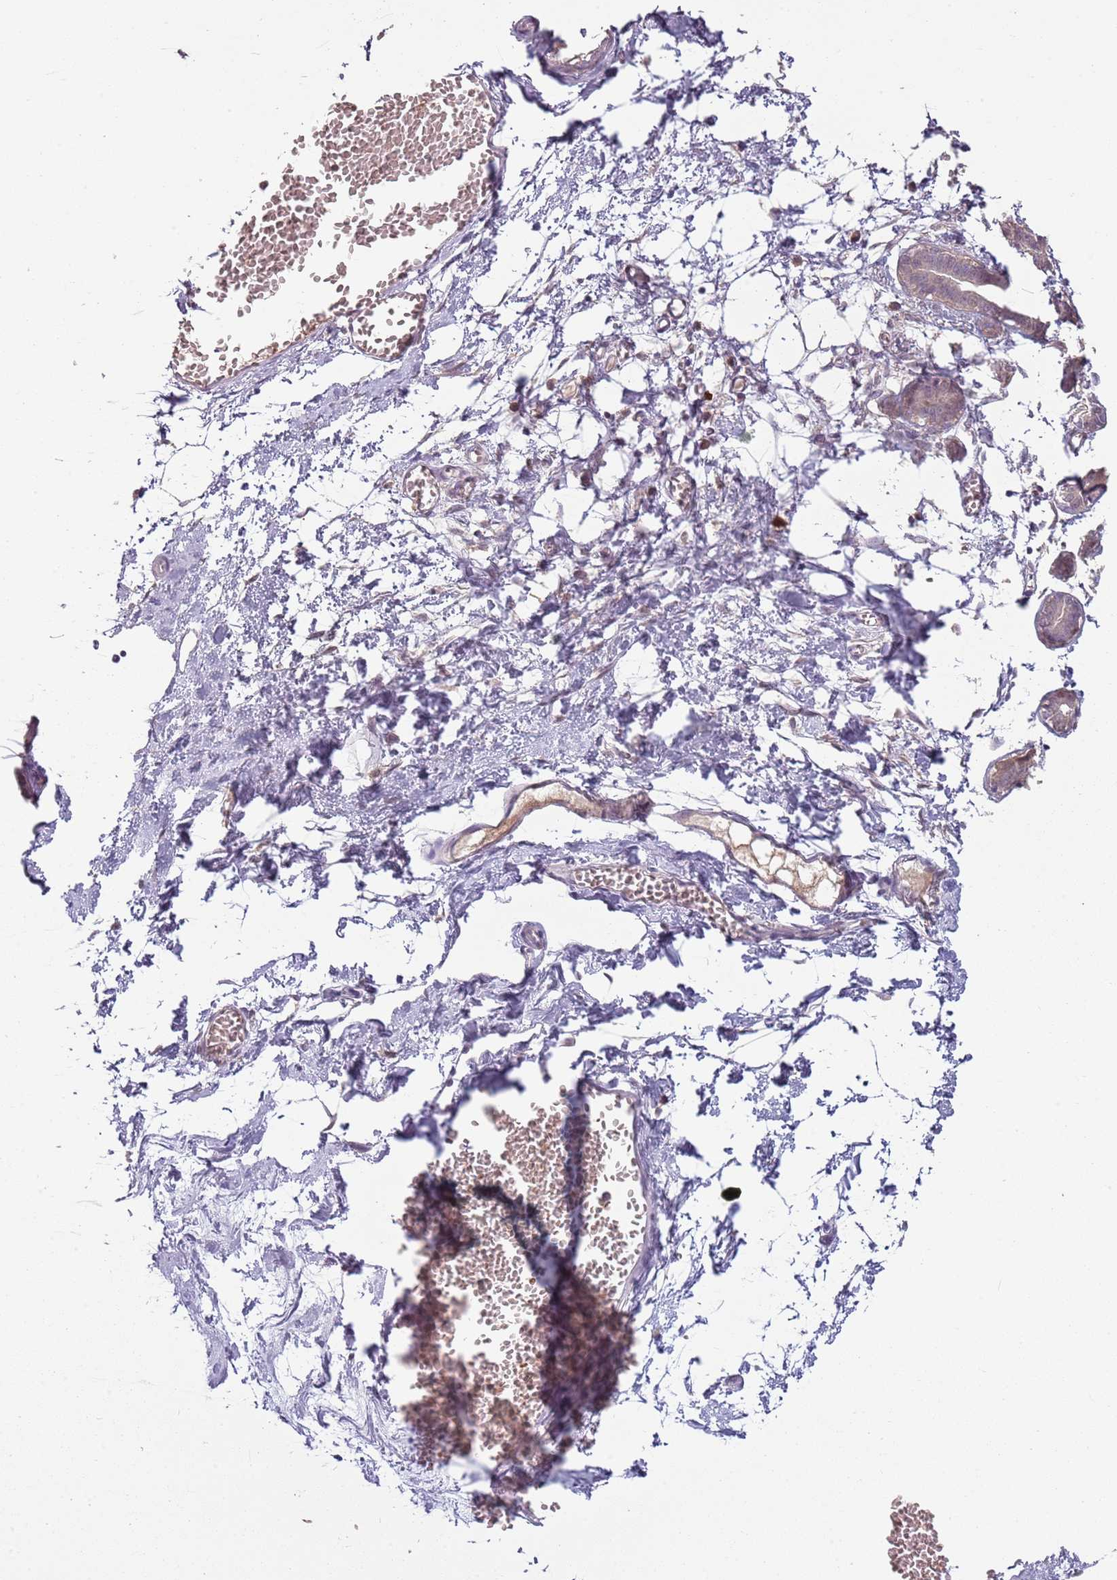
{"staining": {"intensity": "negative", "quantity": "none", "location": "none"}, "tissue": "breast", "cell_type": "Adipocytes", "image_type": "normal", "snomed": [{"axis": "morphology", "description": "Normal tissue, NOS"}, {"axis": "topography", "description": "Breast"}], "caption": "High power microscopy image of an immunohistochemistry (IHC) image of unremarkable breast, revealing no significant positivity in adipocytes.", "gene": "TEKT4", "patient": {"sex": "female", "age": 27}}